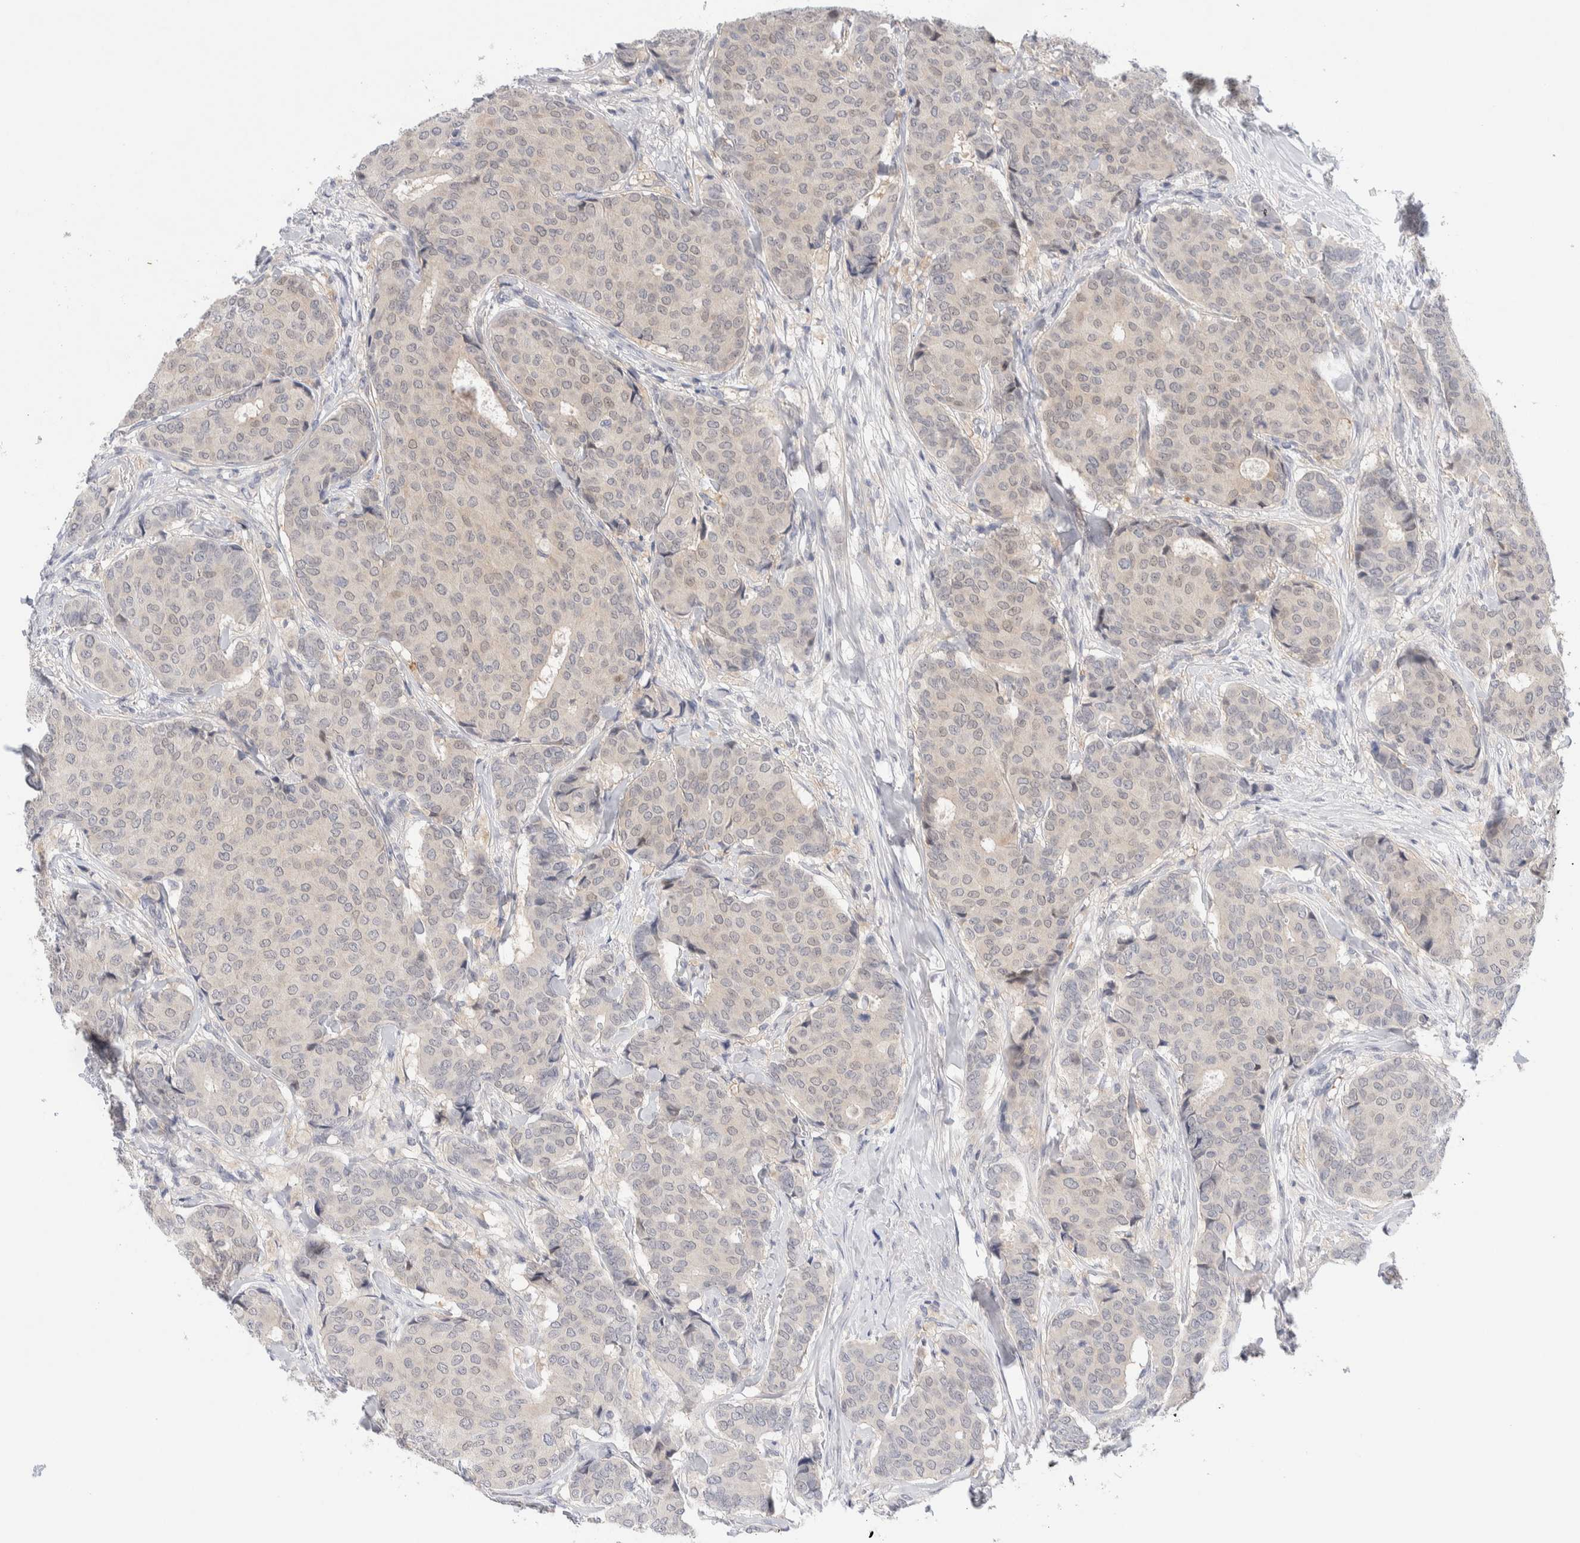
{"staining": {"intensity": "weak", "quantity": "<25%", "location": "nuclear"}, "tissue": "breast cancer", "cell_type": "Tumor cells", "image_type": "cancer", "snomed": [{"axis": "morphology", "description": "Duct carcinoma"}, {"axis": "topography", "description": "Breast"}], "caption": "This is an IHC photomicrograph of infiltrating ductal carcinoma (breast). There is no positivity in tumor cells.", "gene": "DNAJB6", "patient": {"sex": "female", "age": 75}}